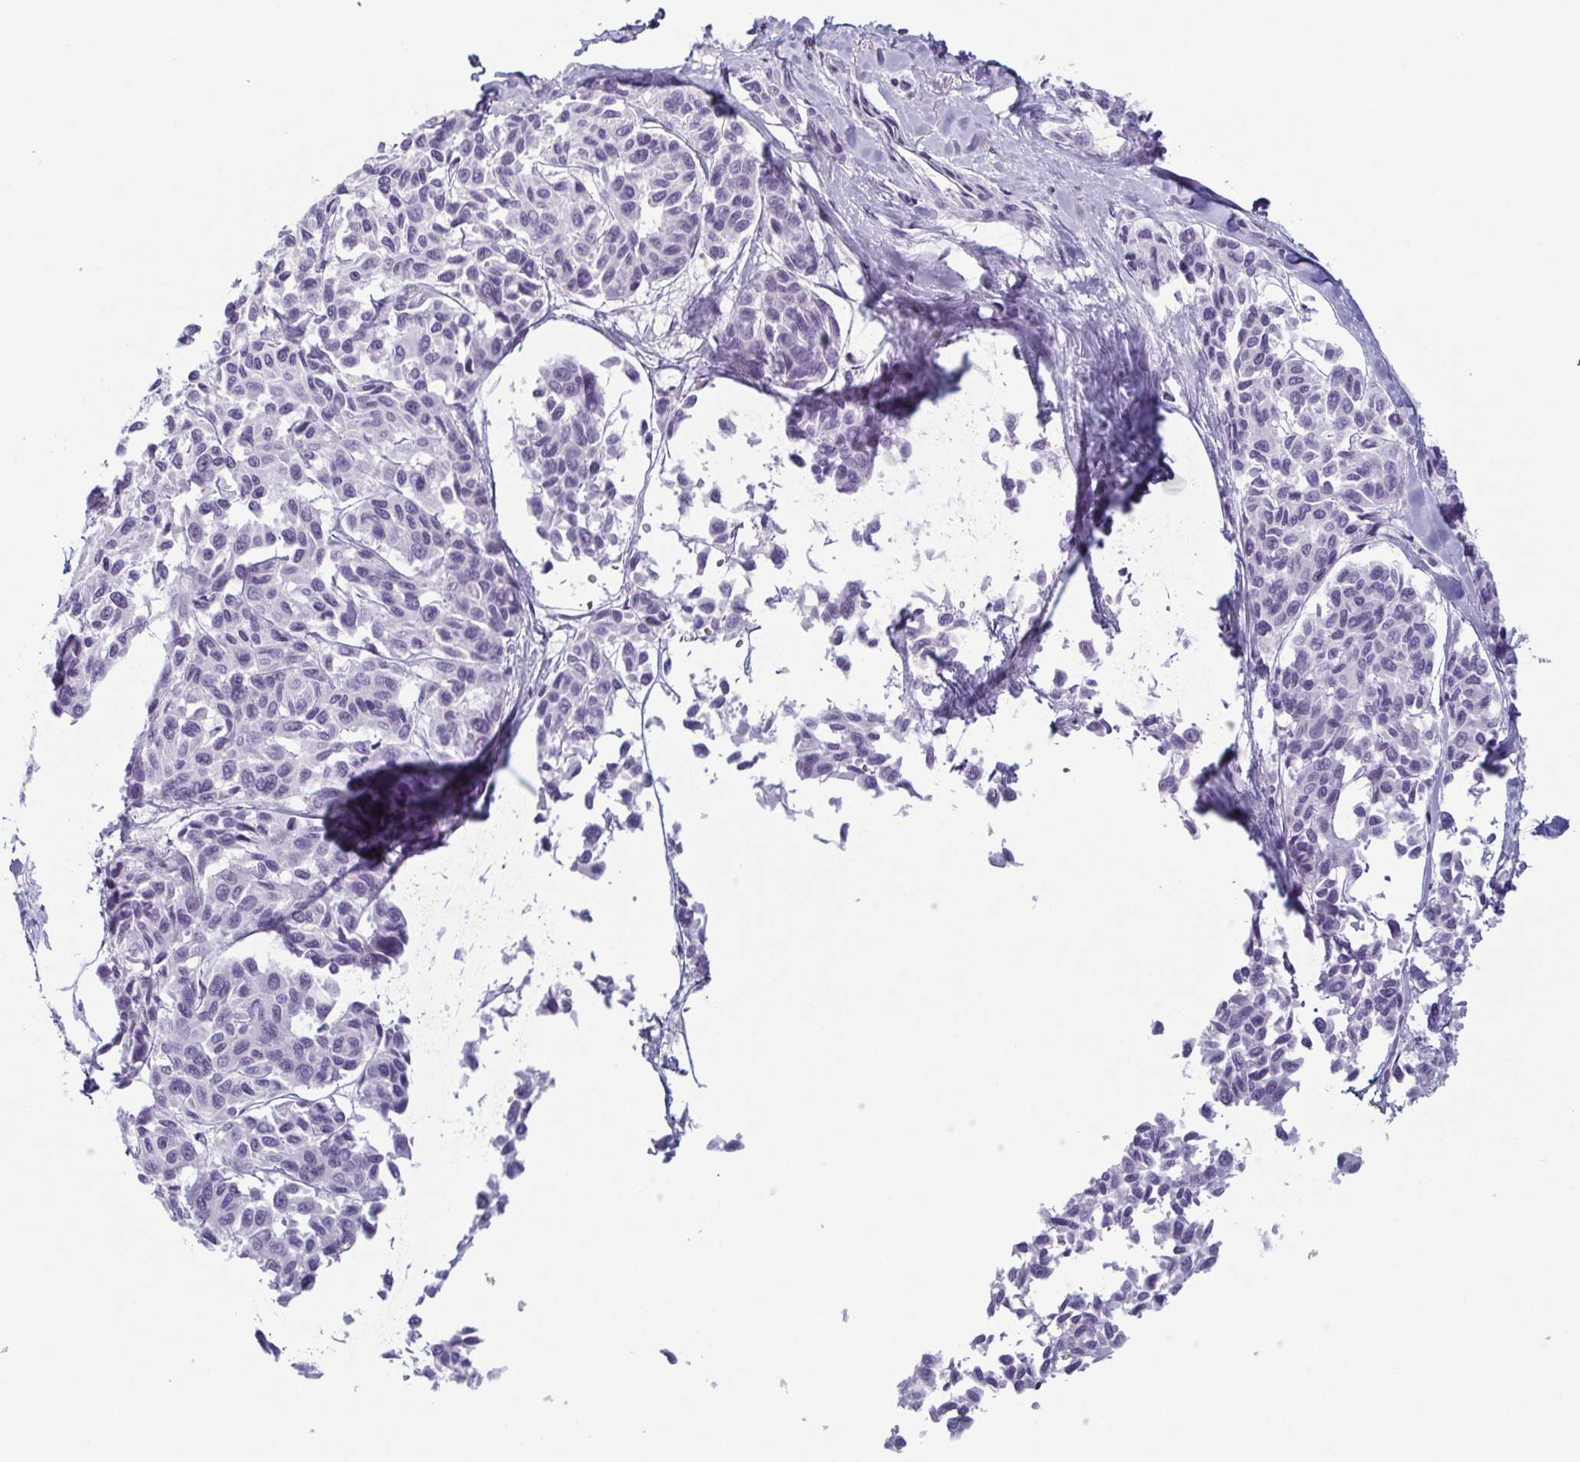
{"staining": {"intensity": "negative", "quantity": "none", "location": "none"}, "tissue": "melanoma", "cell_type": "Tumor cells", "image_type": "cancer", "snomed": [{"axis": "morphology", "description": "Malignant melanoma, NOS"}, {"axis": "topography", "description": "Skin"}], "caption": "Immunohistochemical staining of human melanoma demonstrates no significant expression in tumor cells.", "gene": "KRT78", "patient": {"sex": "female", "age": 66}}